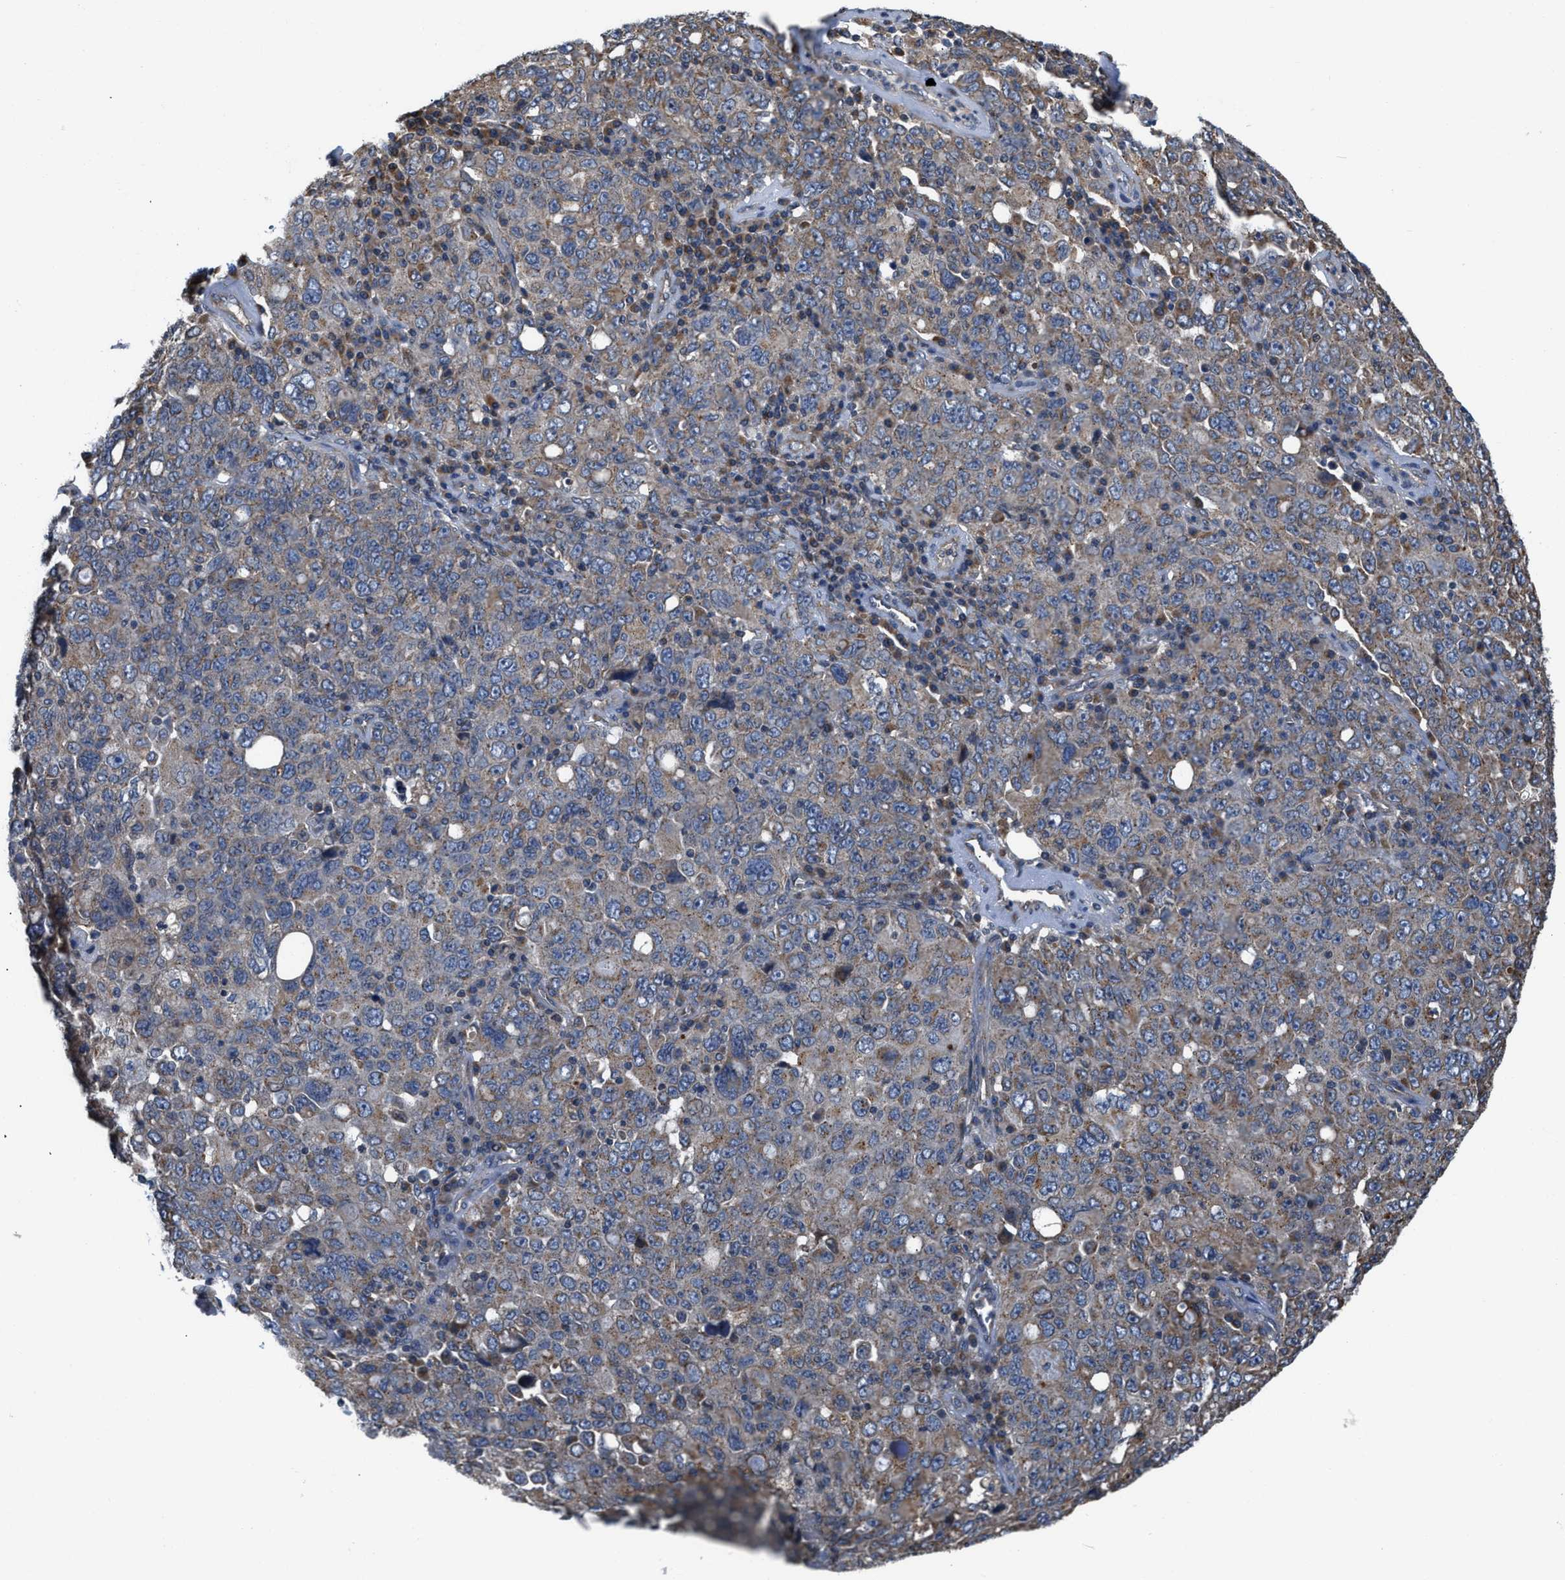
{"staining": {"intensity": "weak", "quantity": ">75%", "location": "cytoplasmic/membranous"}, "tissue": "ovarian cancer", "cell_type": "Tumor cells", "image_type": "cancer", "snomed": [{"axis": "morphology", "description": "Carcinoma, endometroid"}, {"axis": "topography", "description": "Ovary"}], "caption": "Ovarian cancer (endometroid carcinoma) stained with DAB (3,3'-diaminobenzidine) immunohistochemistry reveals low levels of weak cytoplasmic/membranous expression in approximately >75% of tumor cells.", "gene": "CEP128", "patient": {"sex": "female", "age": 62}}